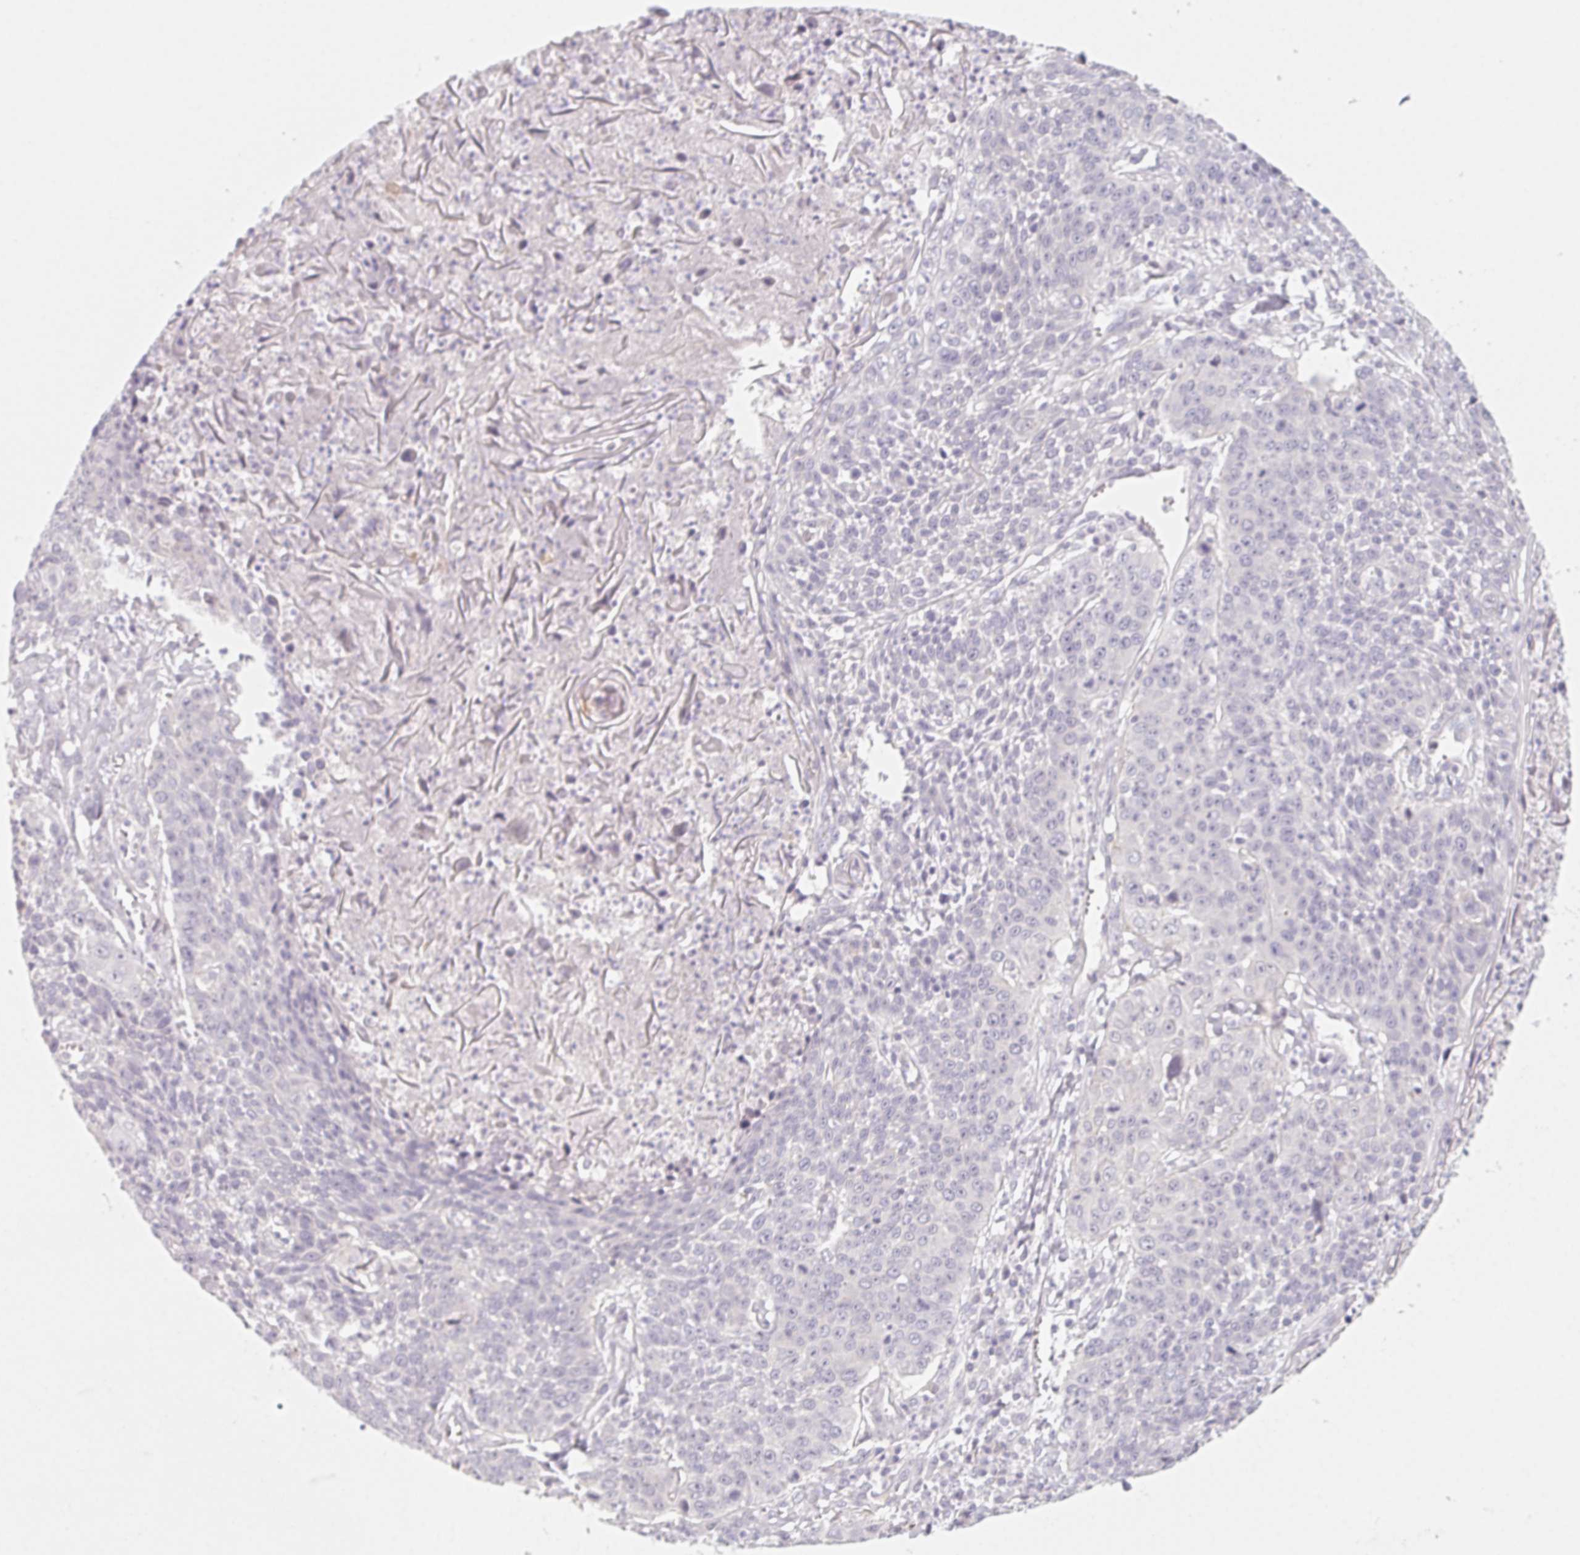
{"staining": {"intensity": "negative", "quantity": "none", "location": "none"}, "tissue": "lung cancer", "cell_type": "Tumor cells", "image_type": "cancer", "snomed": [{"axis": "morphology", "description": "Squamous cell carcinoma, NOS"}, {"axis": "morphology", "description": "Squamous cell carcinoma, metastatic, NOS"}, {"axis": "topography", "description": "Lung"}, {"axis": "topography", "description": "Pleura, NOS"}], "caption": "High power microscopy photomicrograph of an immunohistochemistry (IHC) histopathology image of metastatic squamous cell carcinoma (lung), revealing no significant positivity in tumor cells.", "gene": "LRRC23", "patient": {"sex": "male", "age": 72}}